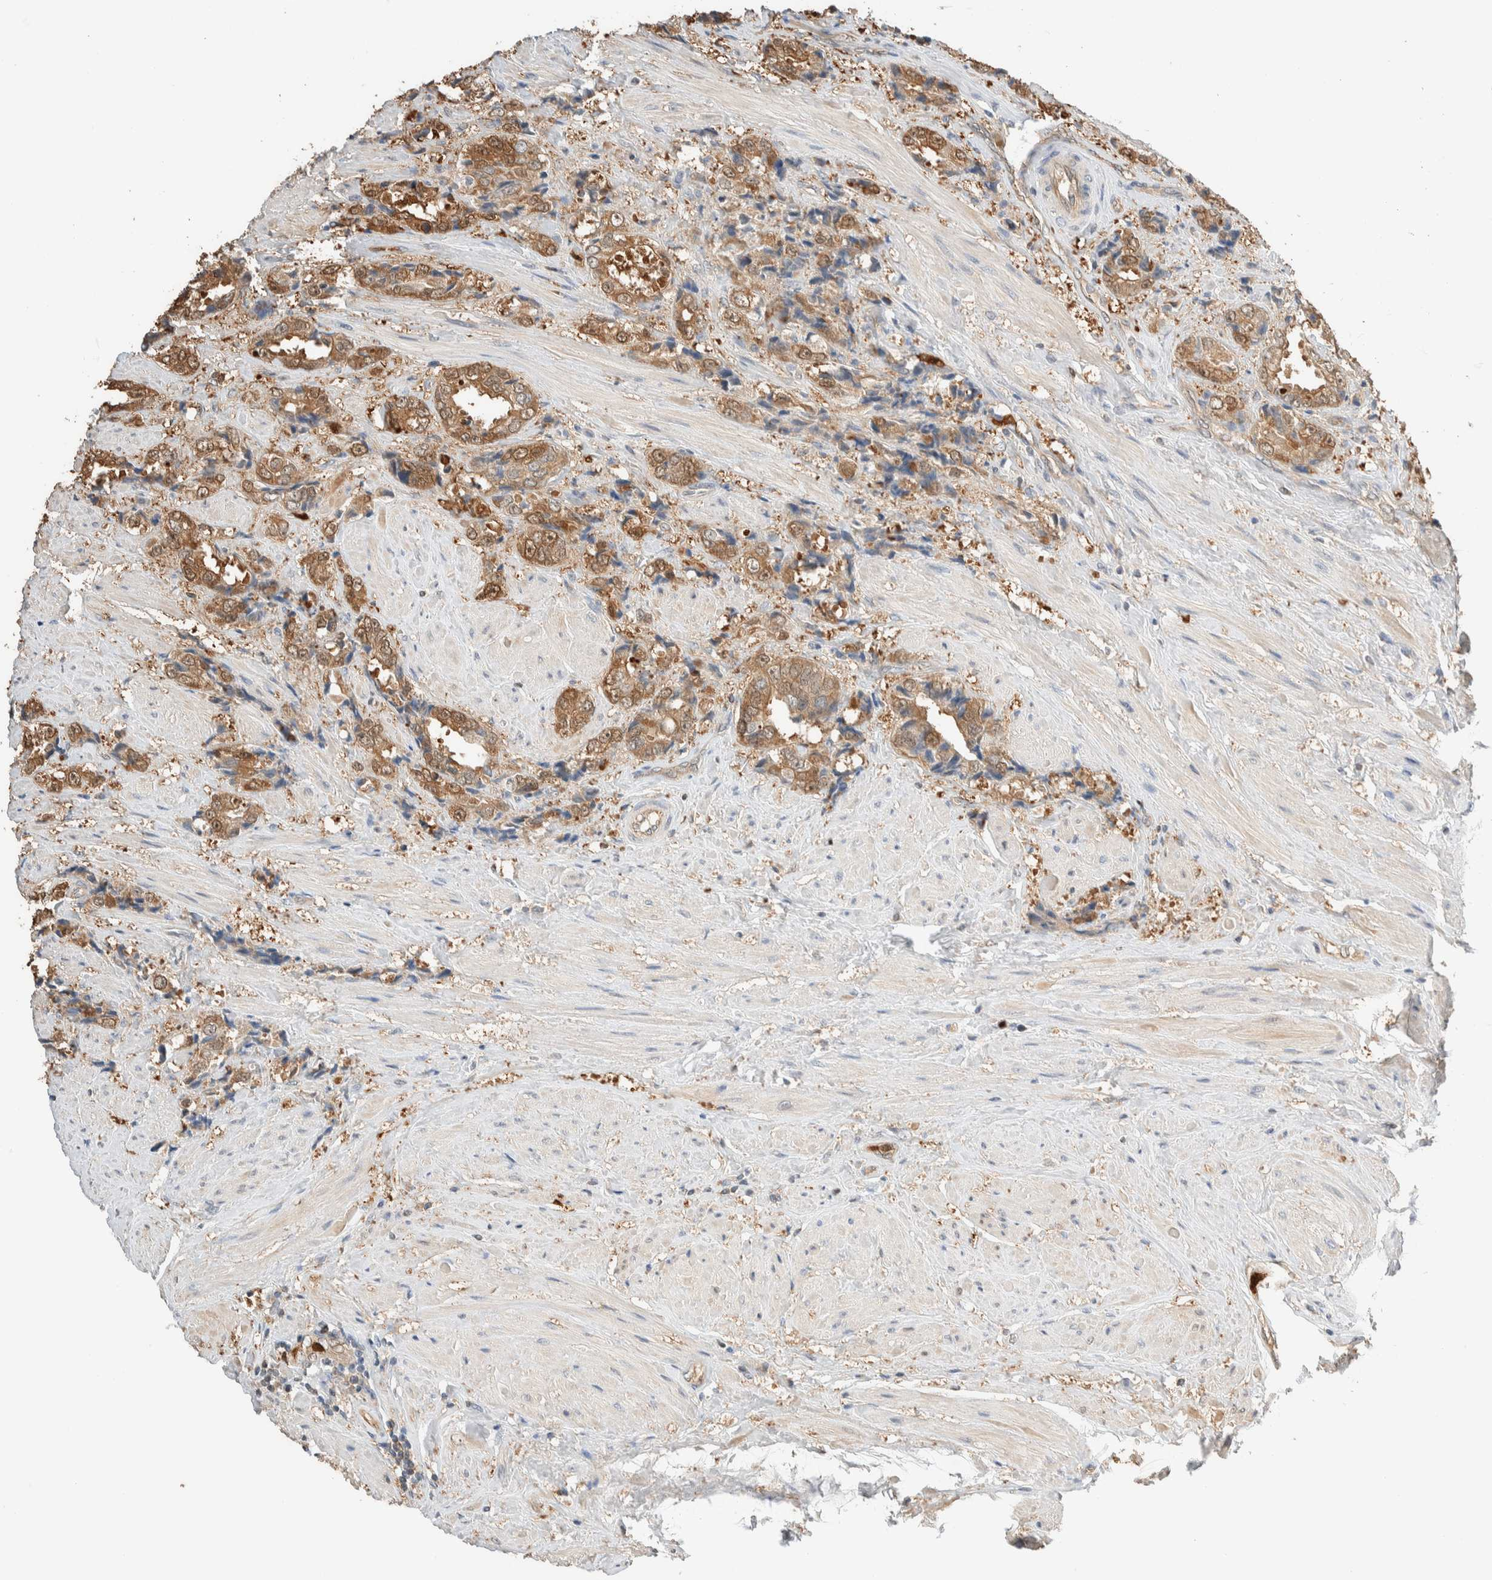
{"staining": {"intensity": "moderate", "quantity": ">75%", "location": "cytoplasmic/membranous,nuclear"}, "tissue": "prostate cancer", "cell_type": "Tumor cells", "image_type": "cancer", "snomed": [{"axis": "morphology", "description": "Adenocarcinoma, High grade"}, {"axis": "topography", "description": "Prostate"}], "caption": "DAB (3,3'-diaminobenzidine) immunohistochemical staining of human prostate adenocarcinoma (high-grade) demonstrates moderate cytoplasmic/membranous and nuclear protein positivity in approximately >75% of tumor cells.", "gene": "SETD4", "patient": {"sex": "male", "age": 61}}